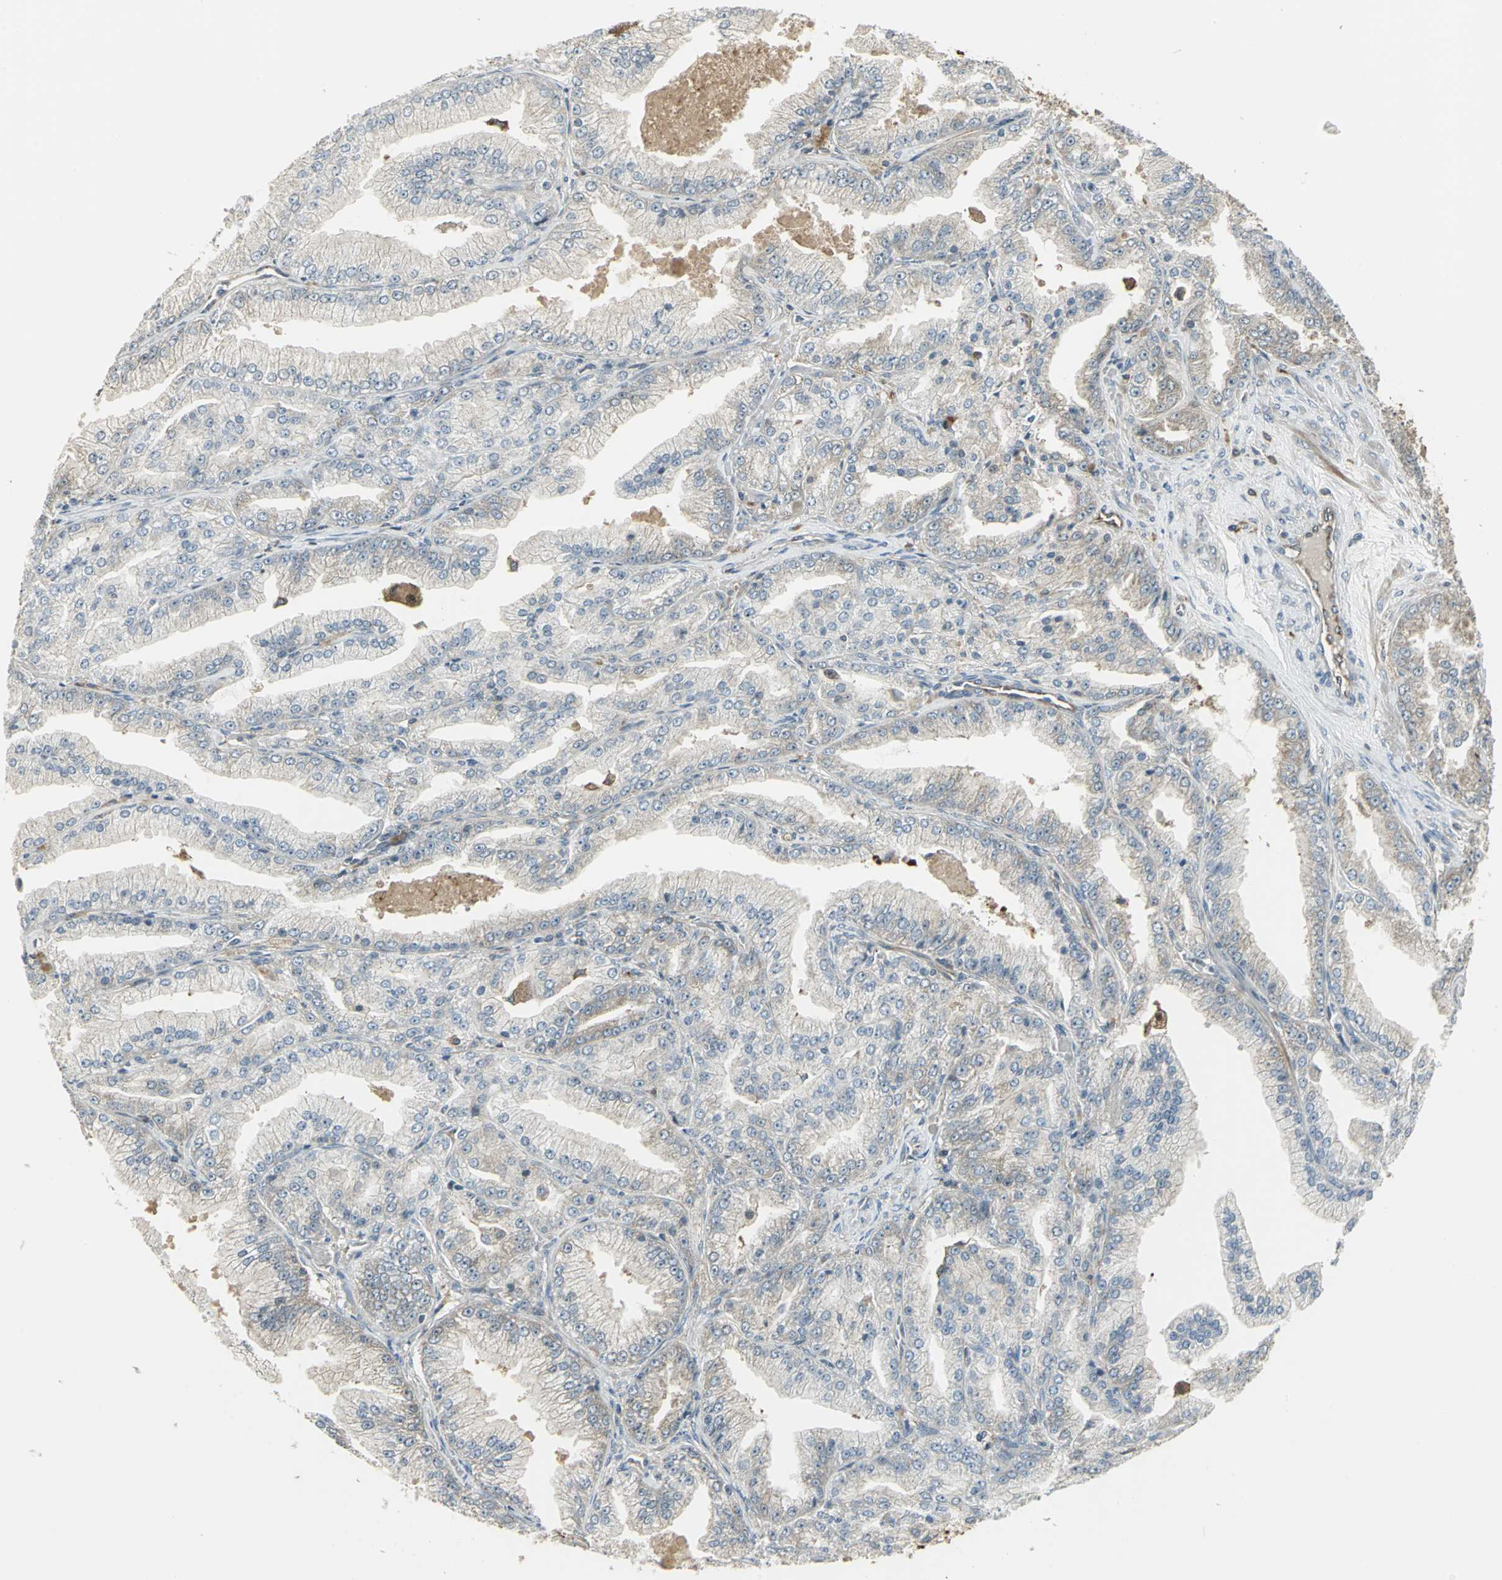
{"staining": {"intensity": "weak", "quantity": "25%-75%", "location": "cytoplasmic/membranous"}, "tissue": "prostate cancer", "cell_type": "Tumor cells", "image_type": "cancer", "snomed": [{"axis": "morphology", "description": "Adenocarcinoma, High grade"}, {"axis": "topography", "description": "Prostate"}], "caption": "Tumor cells reveal low levels of weak cytoplasmic/membranous staining in approximately 25%-75% of cells in human high-grade adenocarcinoma (prostate).", "gene": "PRXL2B", "patient": {"sex": "male", "age": 61}}